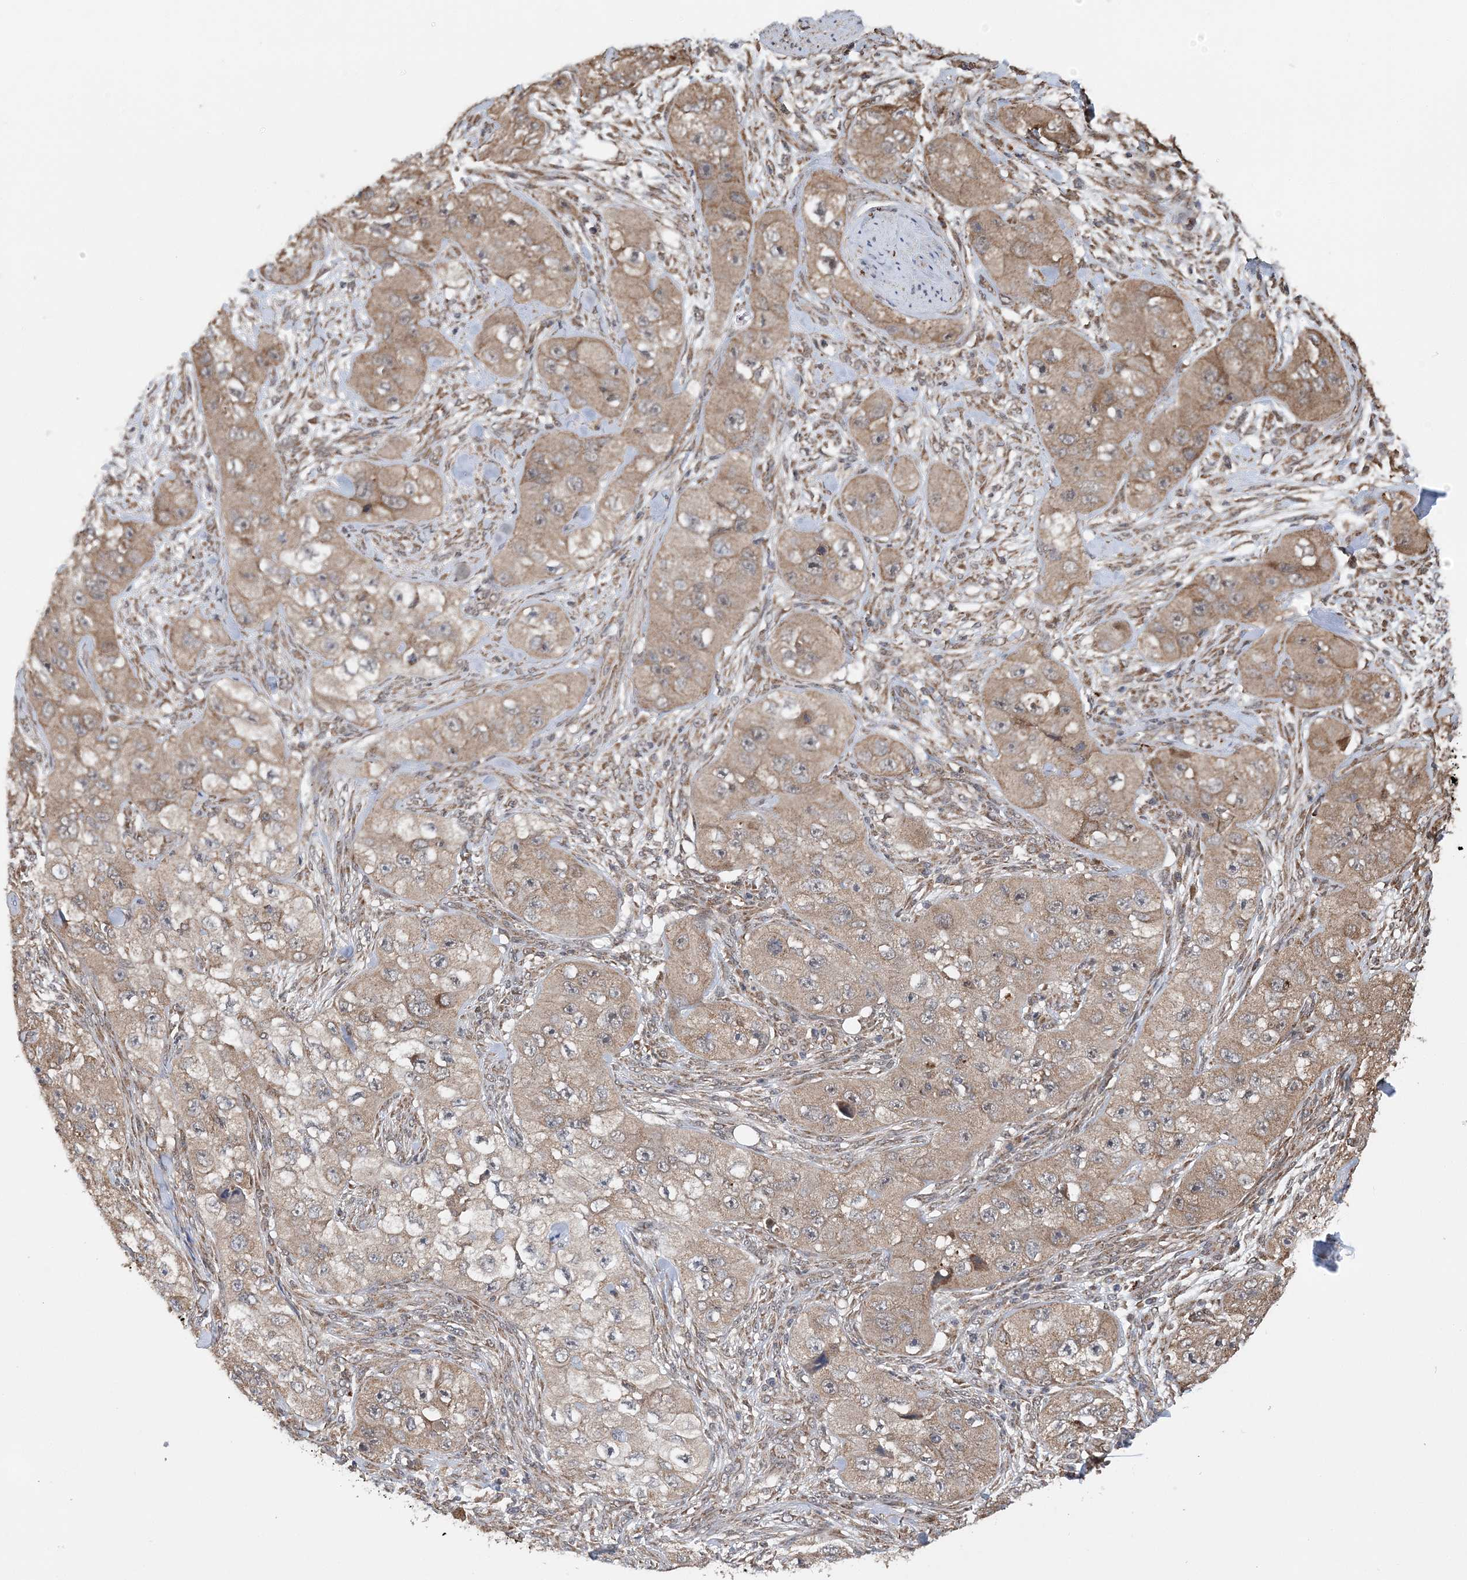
{"staining": {"intensity": "weak", "quantity": "25%-75%", "location": "cytoplasmic/membranous"}, "tissue": "skin cancer", "cell_type": "Tumor cells", "image_type": "cancer", "snomed": [{"axis": "morphology", "description": "Squamous cell carcinoma, NOS"}, {"axis": "topography", "description": "Skin"}, {"axis": "topography", "description": "Subcutis"}], "caption": "Weak cytoplasmic/membranous protein expression is seen in about 25%-75% of tumor cells in skin cancer.", "gene": "PCBP1", "patient": {"sex": "male", "age": 73}}